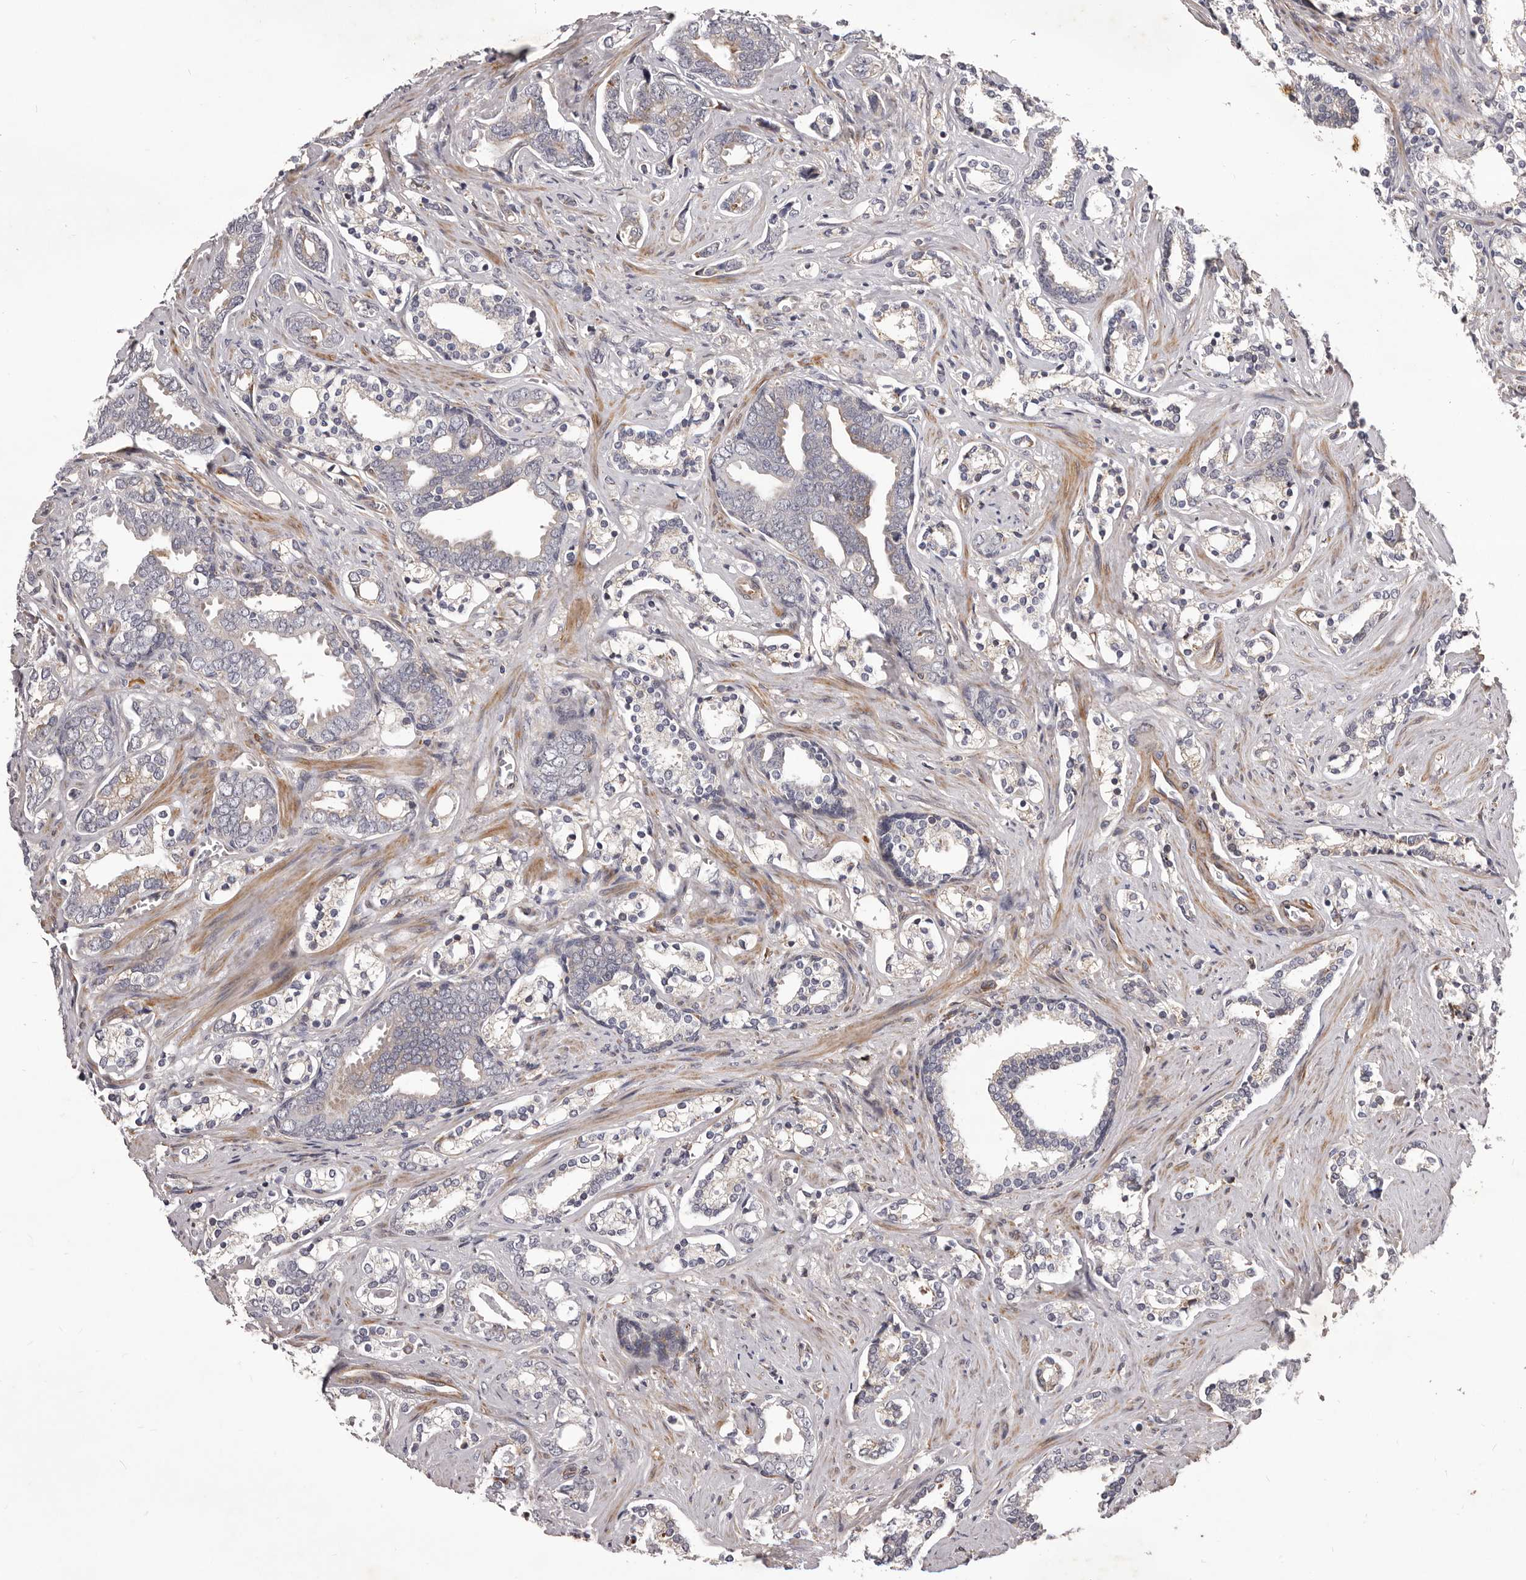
{"staining": {"intensity": "moderate", "quantity": "<25%", "location": "cytoplasmic/membranous"}, "tissue": "prostate cancer", "cell_type": "Tumor cells", "image_type": "cancer", "snomed": [{"axis": "morphology", "description": "Adenocarcinoma, Medium grade"}, {"axis": "topography", "description": "Prostate"}], "caption": "Adenocarcinoma (medium-grade) (prostate) stained for a protein (brown) shows moderate cytoplasmic/membranous positive staining in about <25% of tumor cells.", "gene": "ALPK1", "patient": {"sex": "male", "age": 67}}